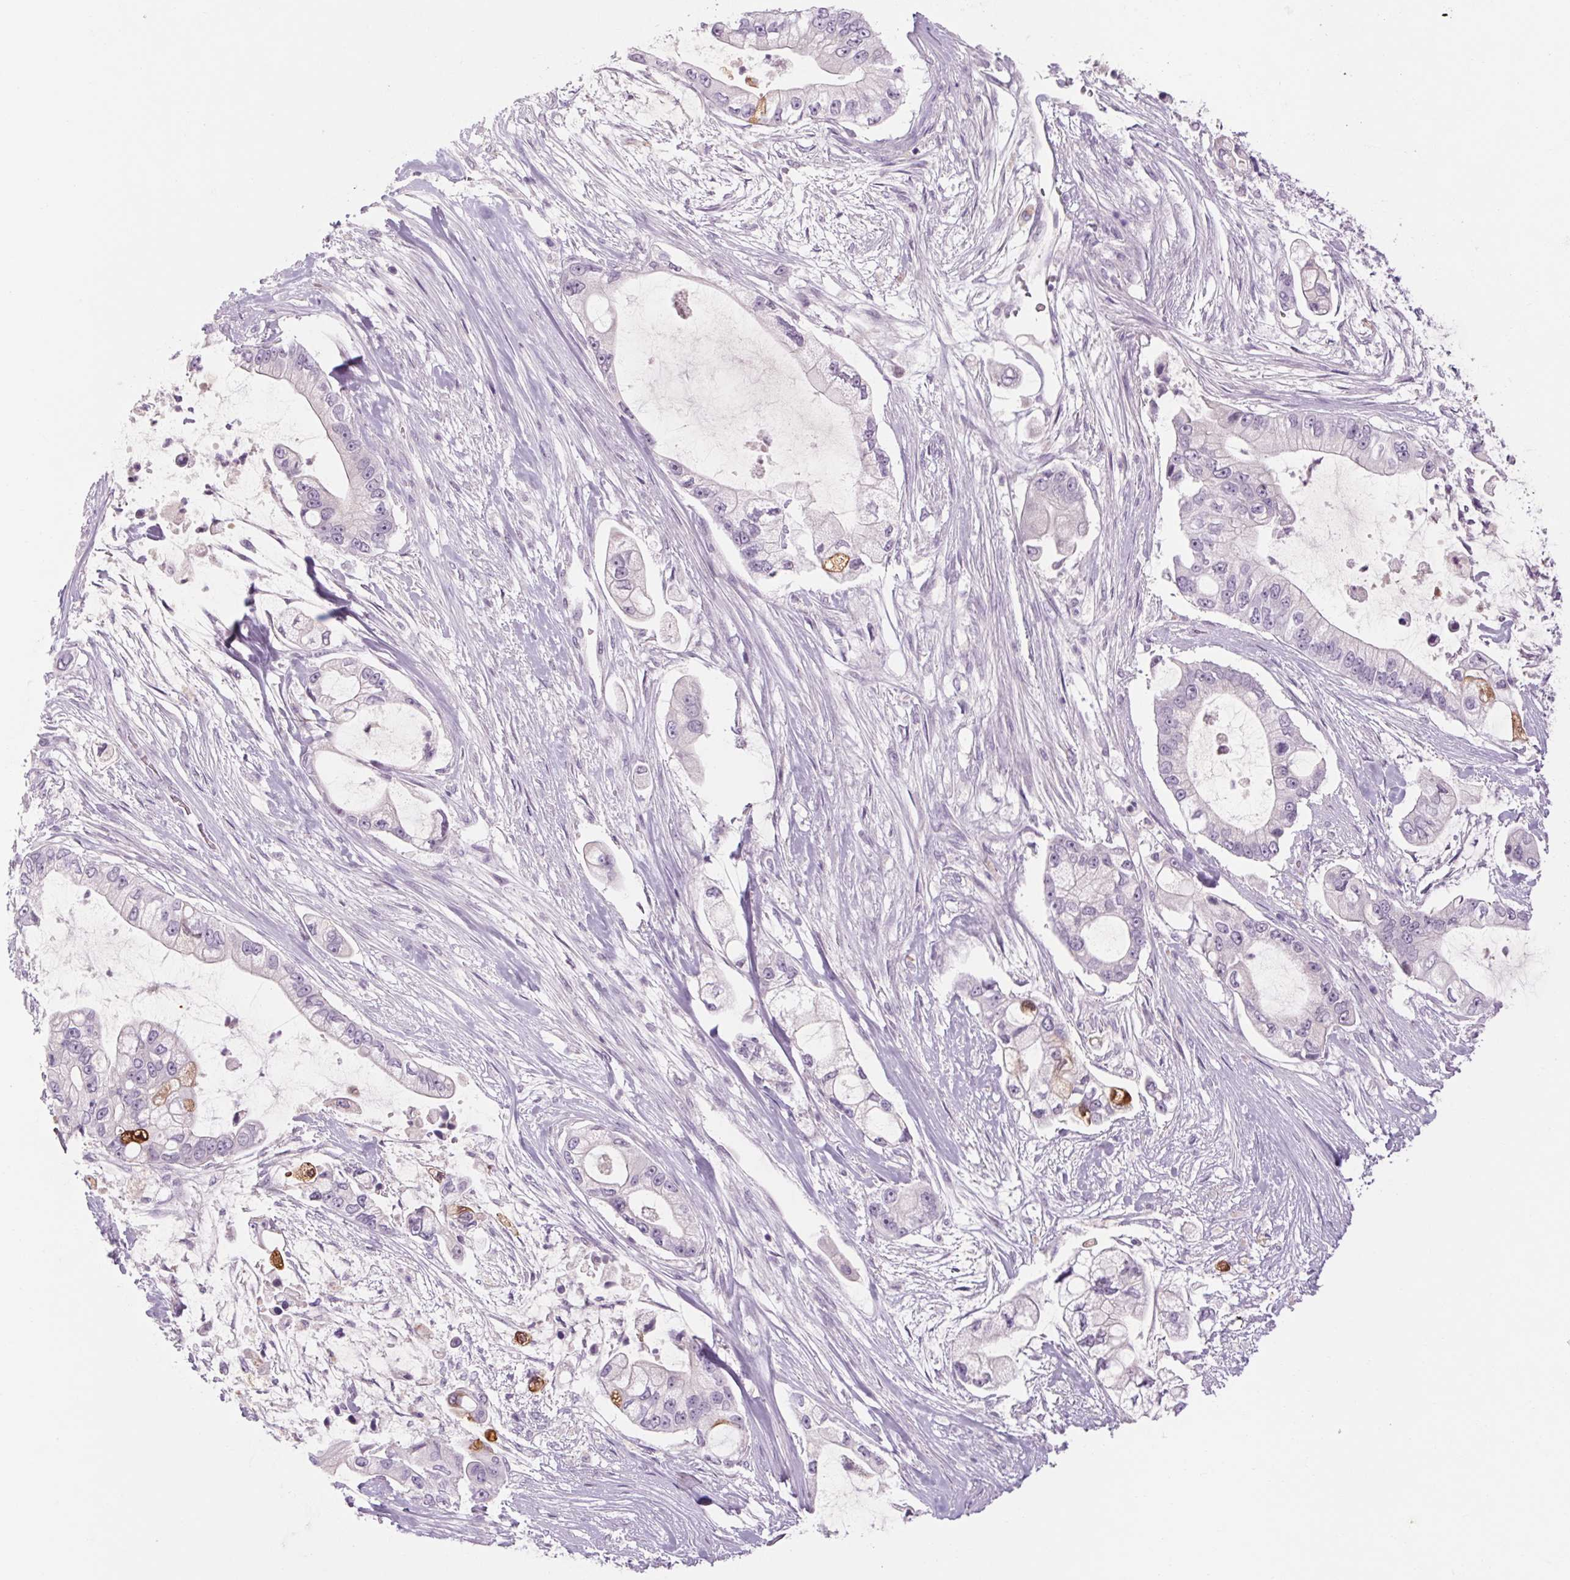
{"staining": {"intensity": "negative", "quantity": "none", "location": "none"}, "tissue": "pancreatic cancer", "cell_type": "Tumor cells", "image_type": "cancer", "snomed": [{"axis": "morphology", "description": "Adenocarcinoma, NOS"}, {"axis": "topography", "description": "Pancreas"}], "caption": "This micrograph is of adenocarcinoma (pancreatic) stained with IHC to label a protein in brown with the nuclei are counter-stained blue. There is no staining in tumor cells. (DAB (3,3'-diaminobenzidine) IHC visualized using brightfield microscopy, high magnification).", "gene": "RPTN", "patient": {"sex": "female", "age": 69}}